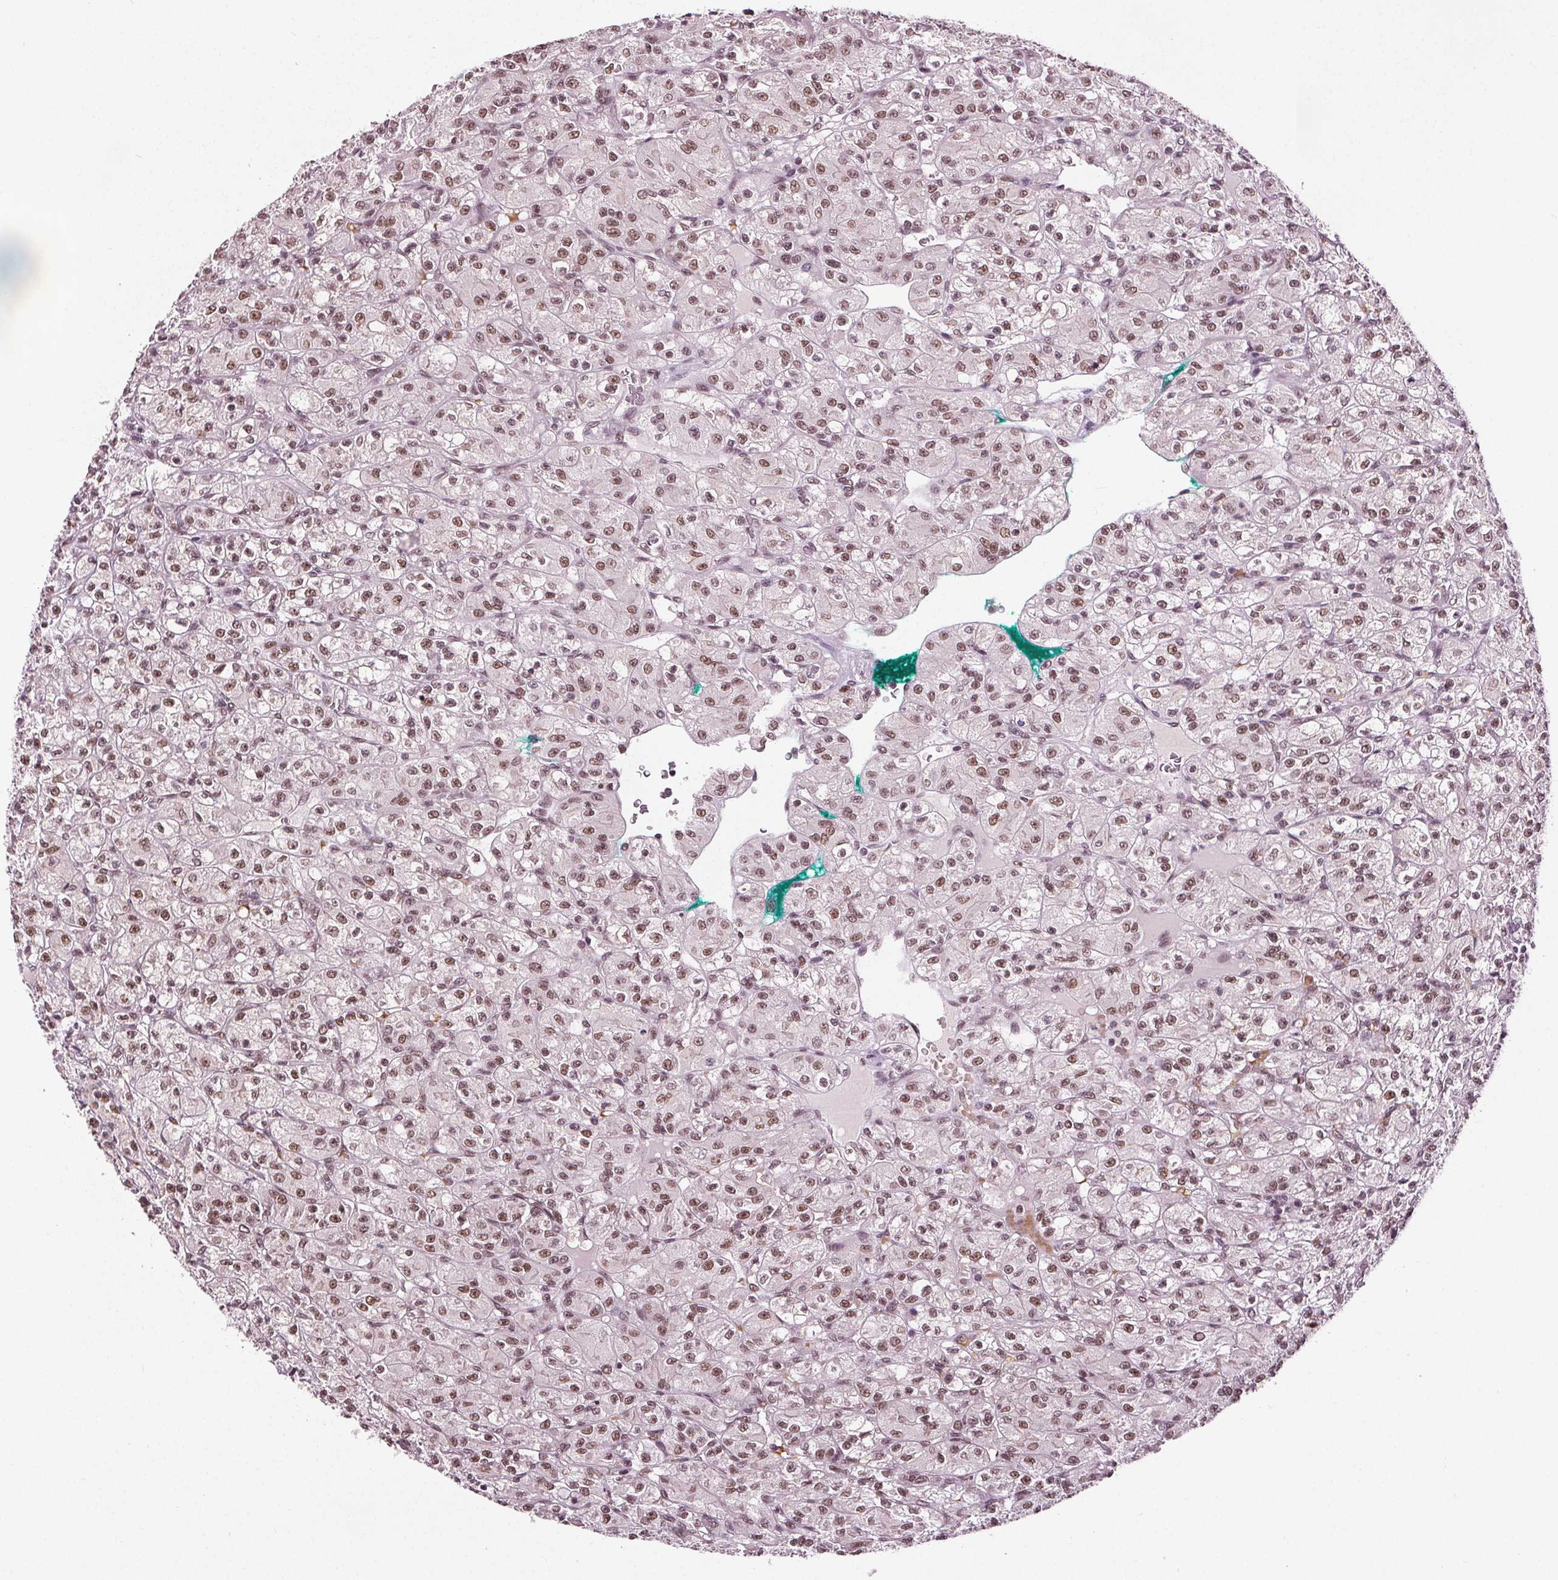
{"staining": {"intensity": "moderate", "quantity": ">75%", "location": "nuclear"}, "tissue": "renal cancer", "cell_type": "Tumor cells", "image_type": "cancer", "snomed": [{"axis": "morphology", "description": "Adenocarcinoma, NOS"}, {"axis": "topography", "description": "Kidney"}], "caption": "A photomicrograph of human adenocarcinoma (renal) stained for a protein shows moderate nuclear brown staining in tumor cells. Immunohistochemistry stains the protein in brown and the nuclei are stained blue.", "gene": "IWS1", "patient": {"sex": "female", "age": 70}}